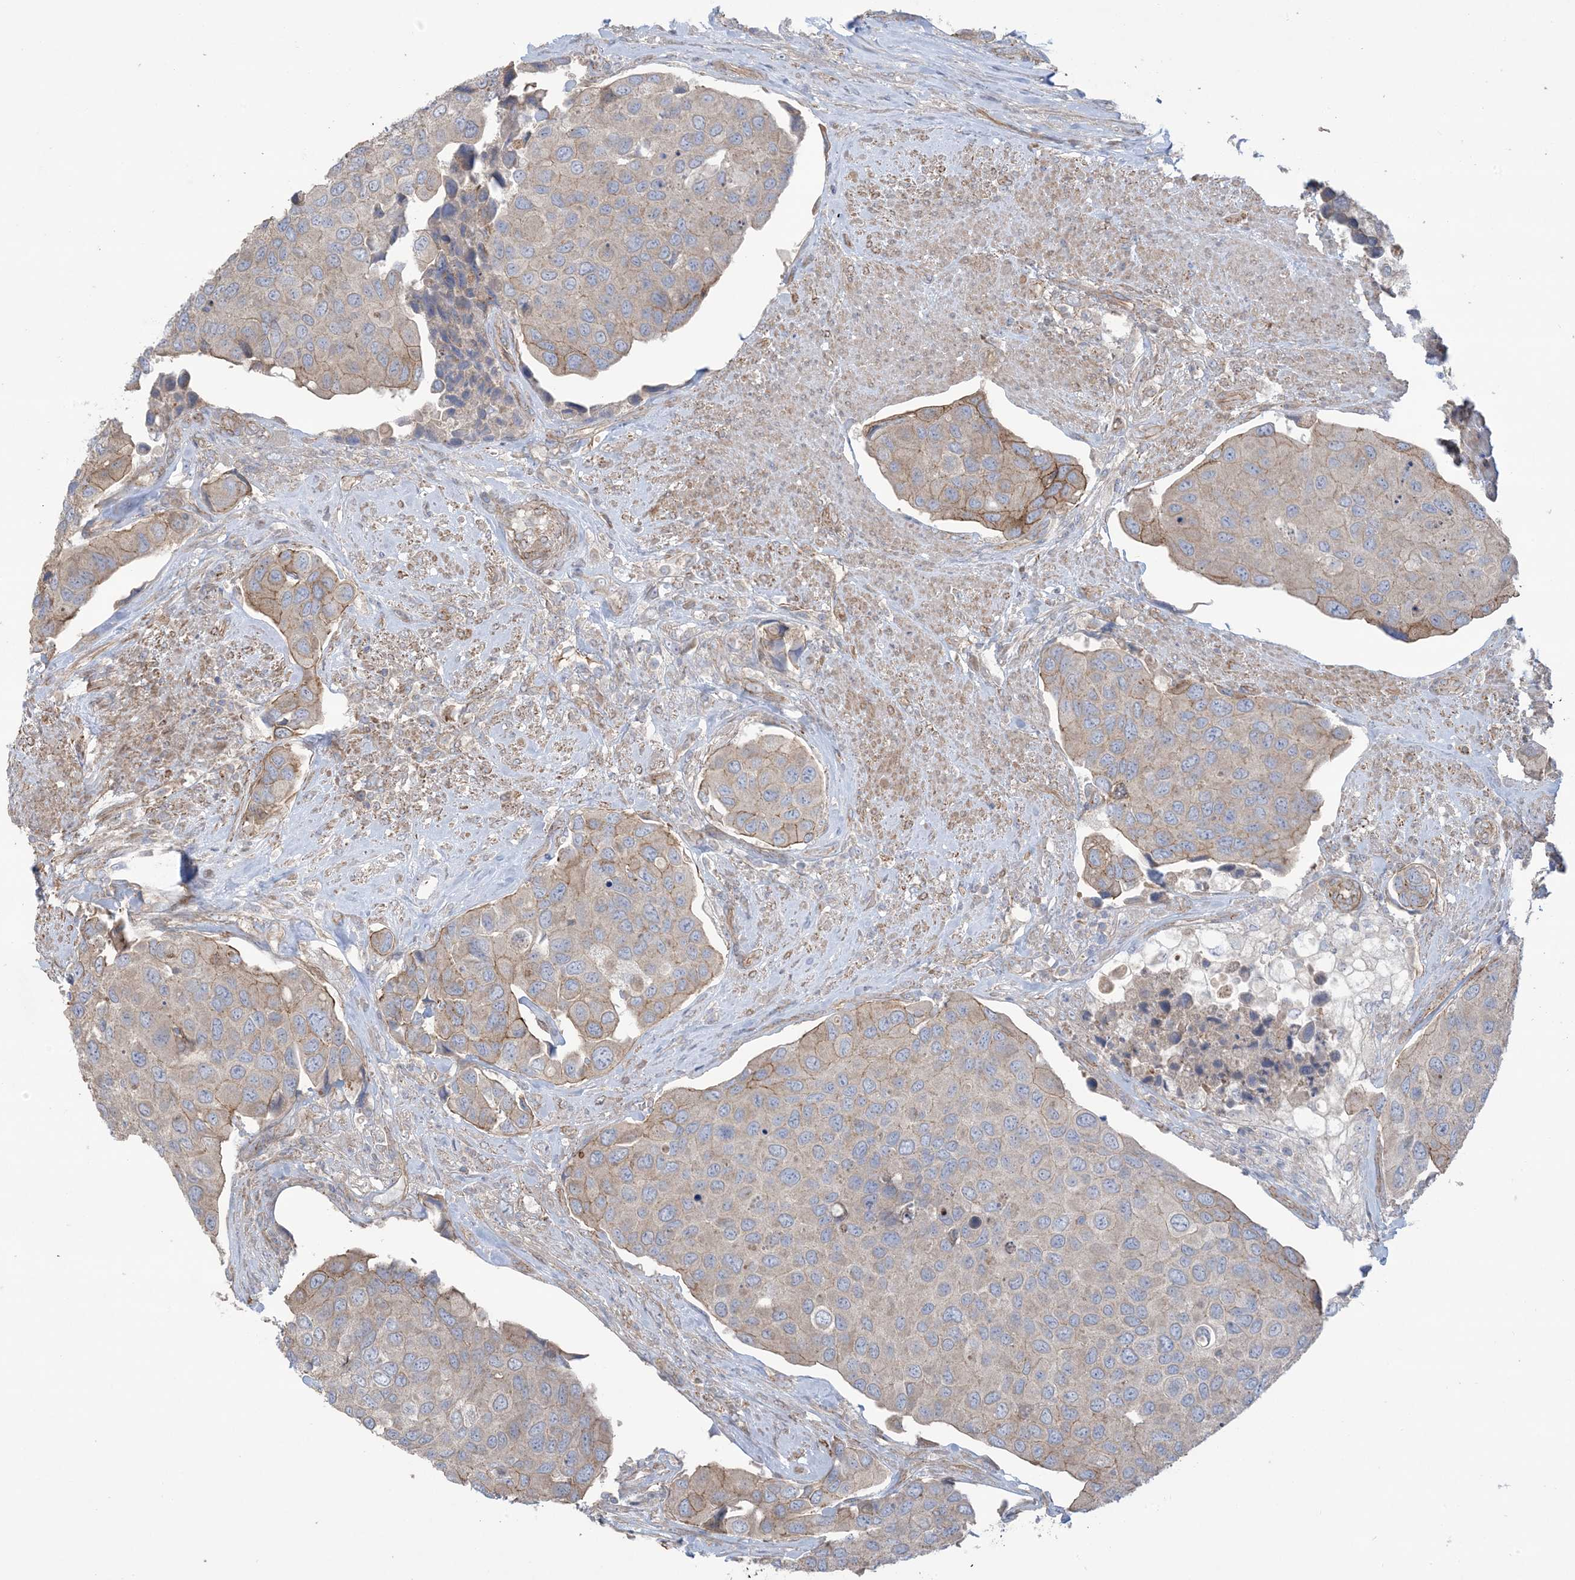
{"staining": {"intensity": "weak", "quantity": "<25%", "location": "cytoplasmic/membranous"}, "tissue": "urothelial cancer", "cell_type": "Tumor cells", "image_type": "cancer", "snomed": [{"axis": "morphology", "description": "Urothelial carcinoma, High grade"}, {"axis": "topography", "description": "Urinary bladder"}], "caption": "Image shows no significant protein positivity in tumor cells of urothelial carcinoma (high-grade).", "gene": "CCNY", "patient": {"sex": "male", "age": 74}}